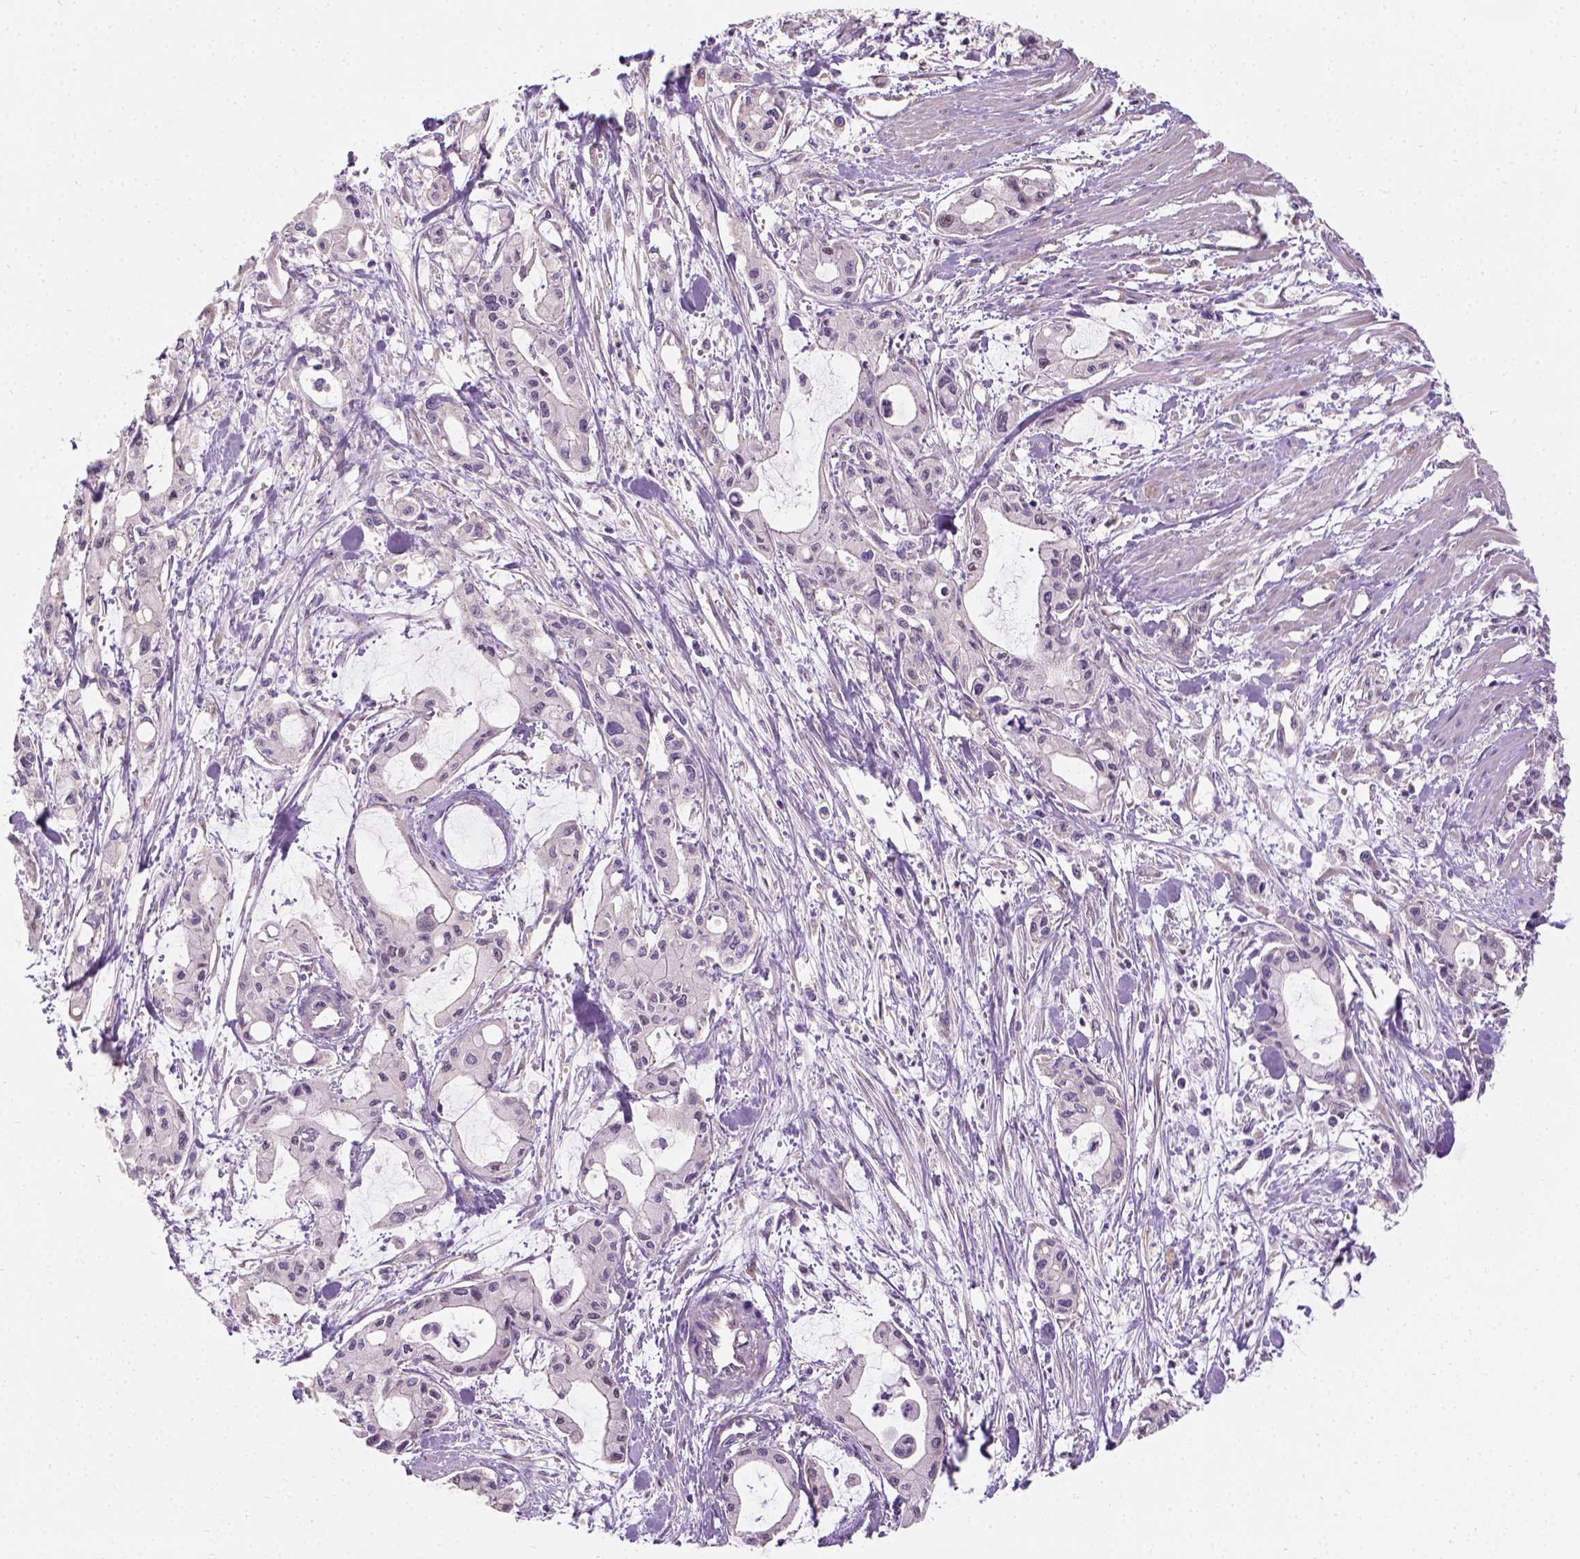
{"staining": {"intensity": "weak", "quantity": "25%-75%", "location": "cytoplasmic/membranous,nuclear"}, "tissue": "pancreatic cancer", "cell_type": "Tumor cells", "image_type": "cancer", "snomed": [{"axis": "morphology", "description": "Adenocarcinoma, NOS"}, {"axis": "topography", "description": "Pancreas"}], "caption": "A brown stain shows weak cytoplasmic/membranous and nuclear positivity of a protein in human pancreatic cancer (adenocarcinoma) tumor cells. The protein of interest is stained brown, and the nuclei are stained in blue (DAB (3,3'-diaminobenzidine) IHC with brightfield microscopy, high magnification).", "gene": "CRACR2A", "patient": {"sex": "male", "age": 48}}